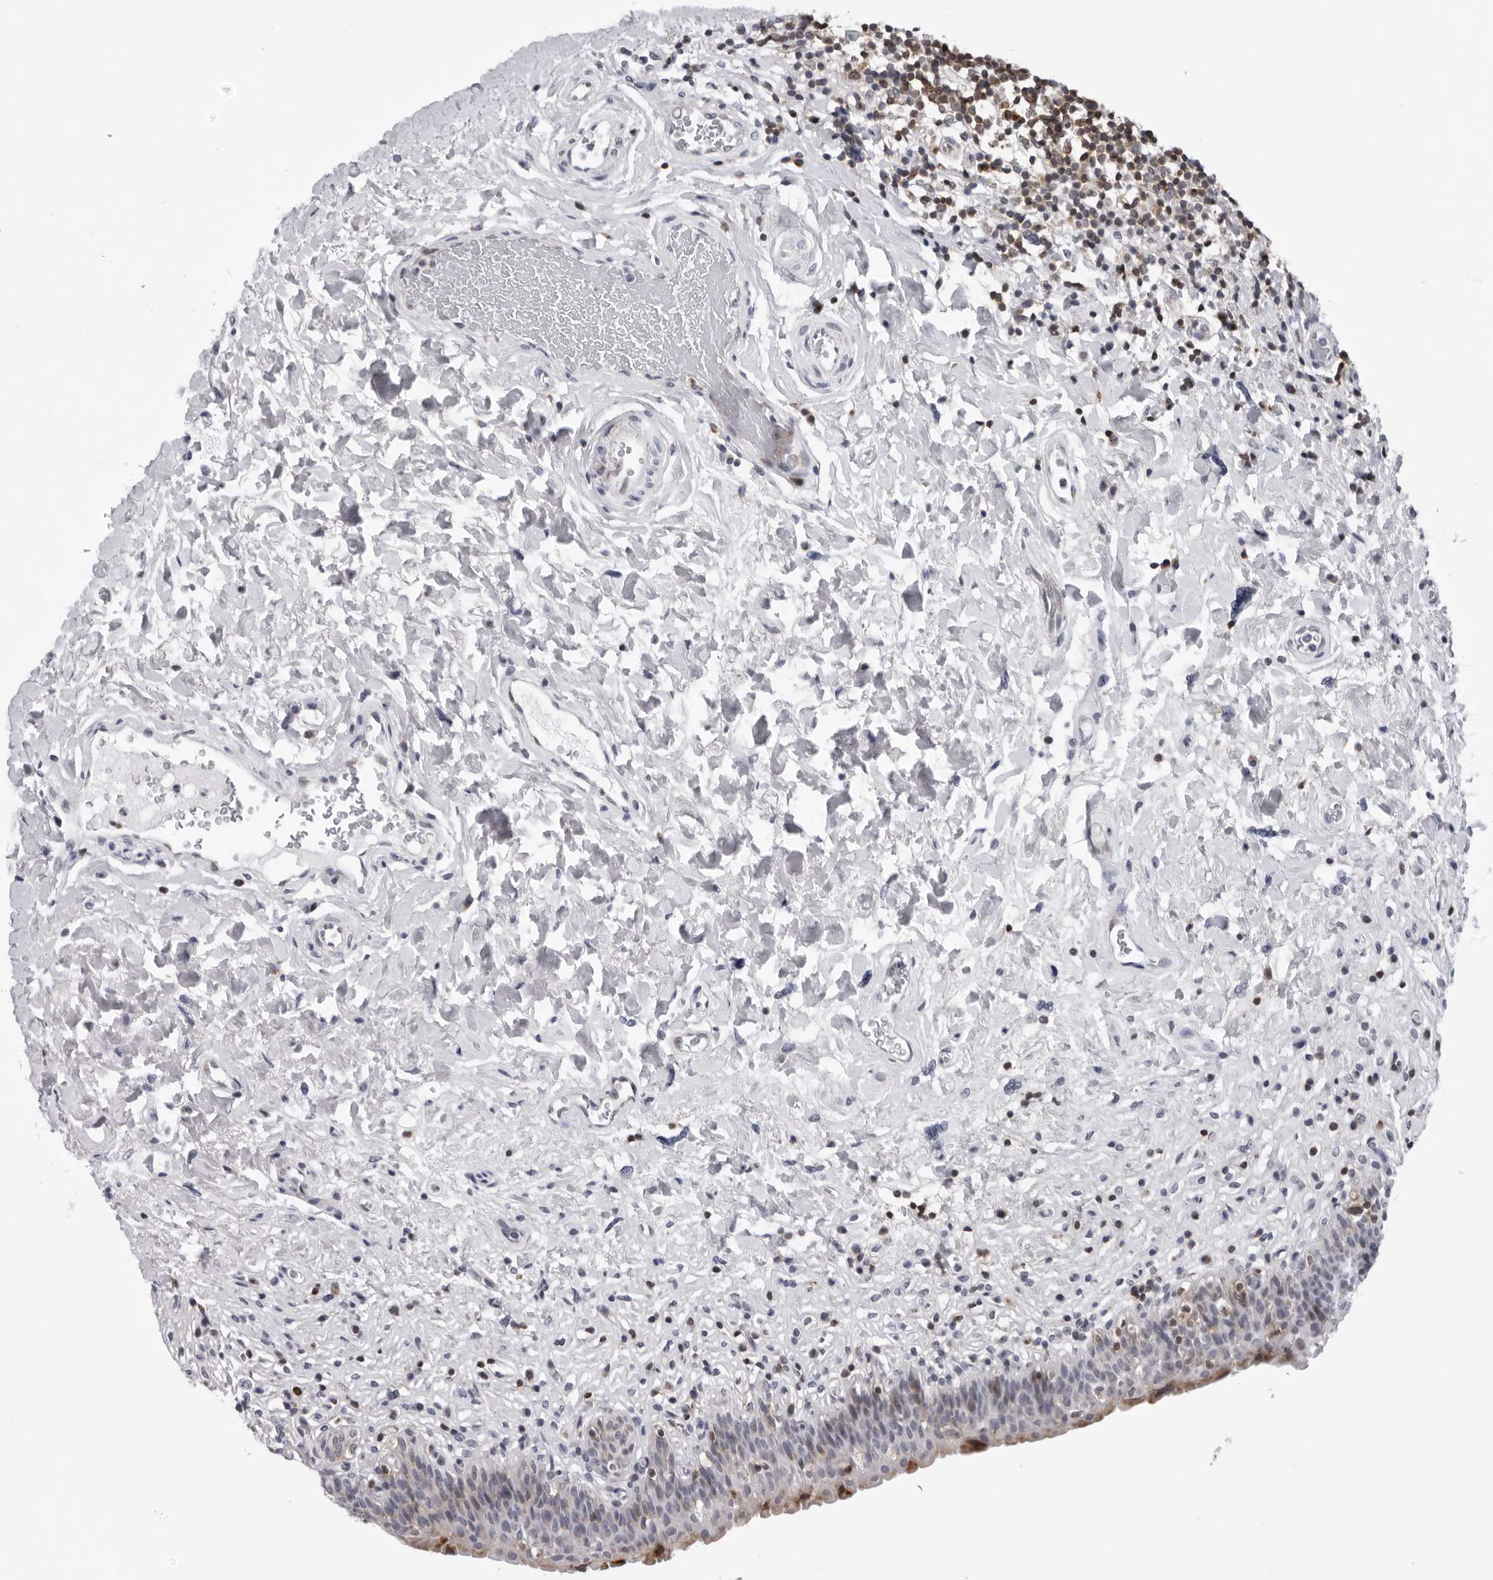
{"staining": {"intensity": "weak", "quantity": "25%-75%", "location": "cytoplasmic/membranous"}, "tissue": "urinary bladder", "cell_type": "Urothelial cells", "image_type": "normal", "snomed": [{"axis": "morphology", "description": "Normal tissue, NOS"}, {"axis": "topography", "description": "Urinary bladder"}], "caption": "Weak cytoplasmic/membranous protein expression is present in approximately 25%-75% of urothelial cells in urinary bladder. The staining was performed using DAB (3,3'-diaminobenzidine), with brown indicating positive protein expression. Nuclei are stained blue with hematoxylin.", "gene": "CPT2", "patient": {"sex": "male", "age": 83}}